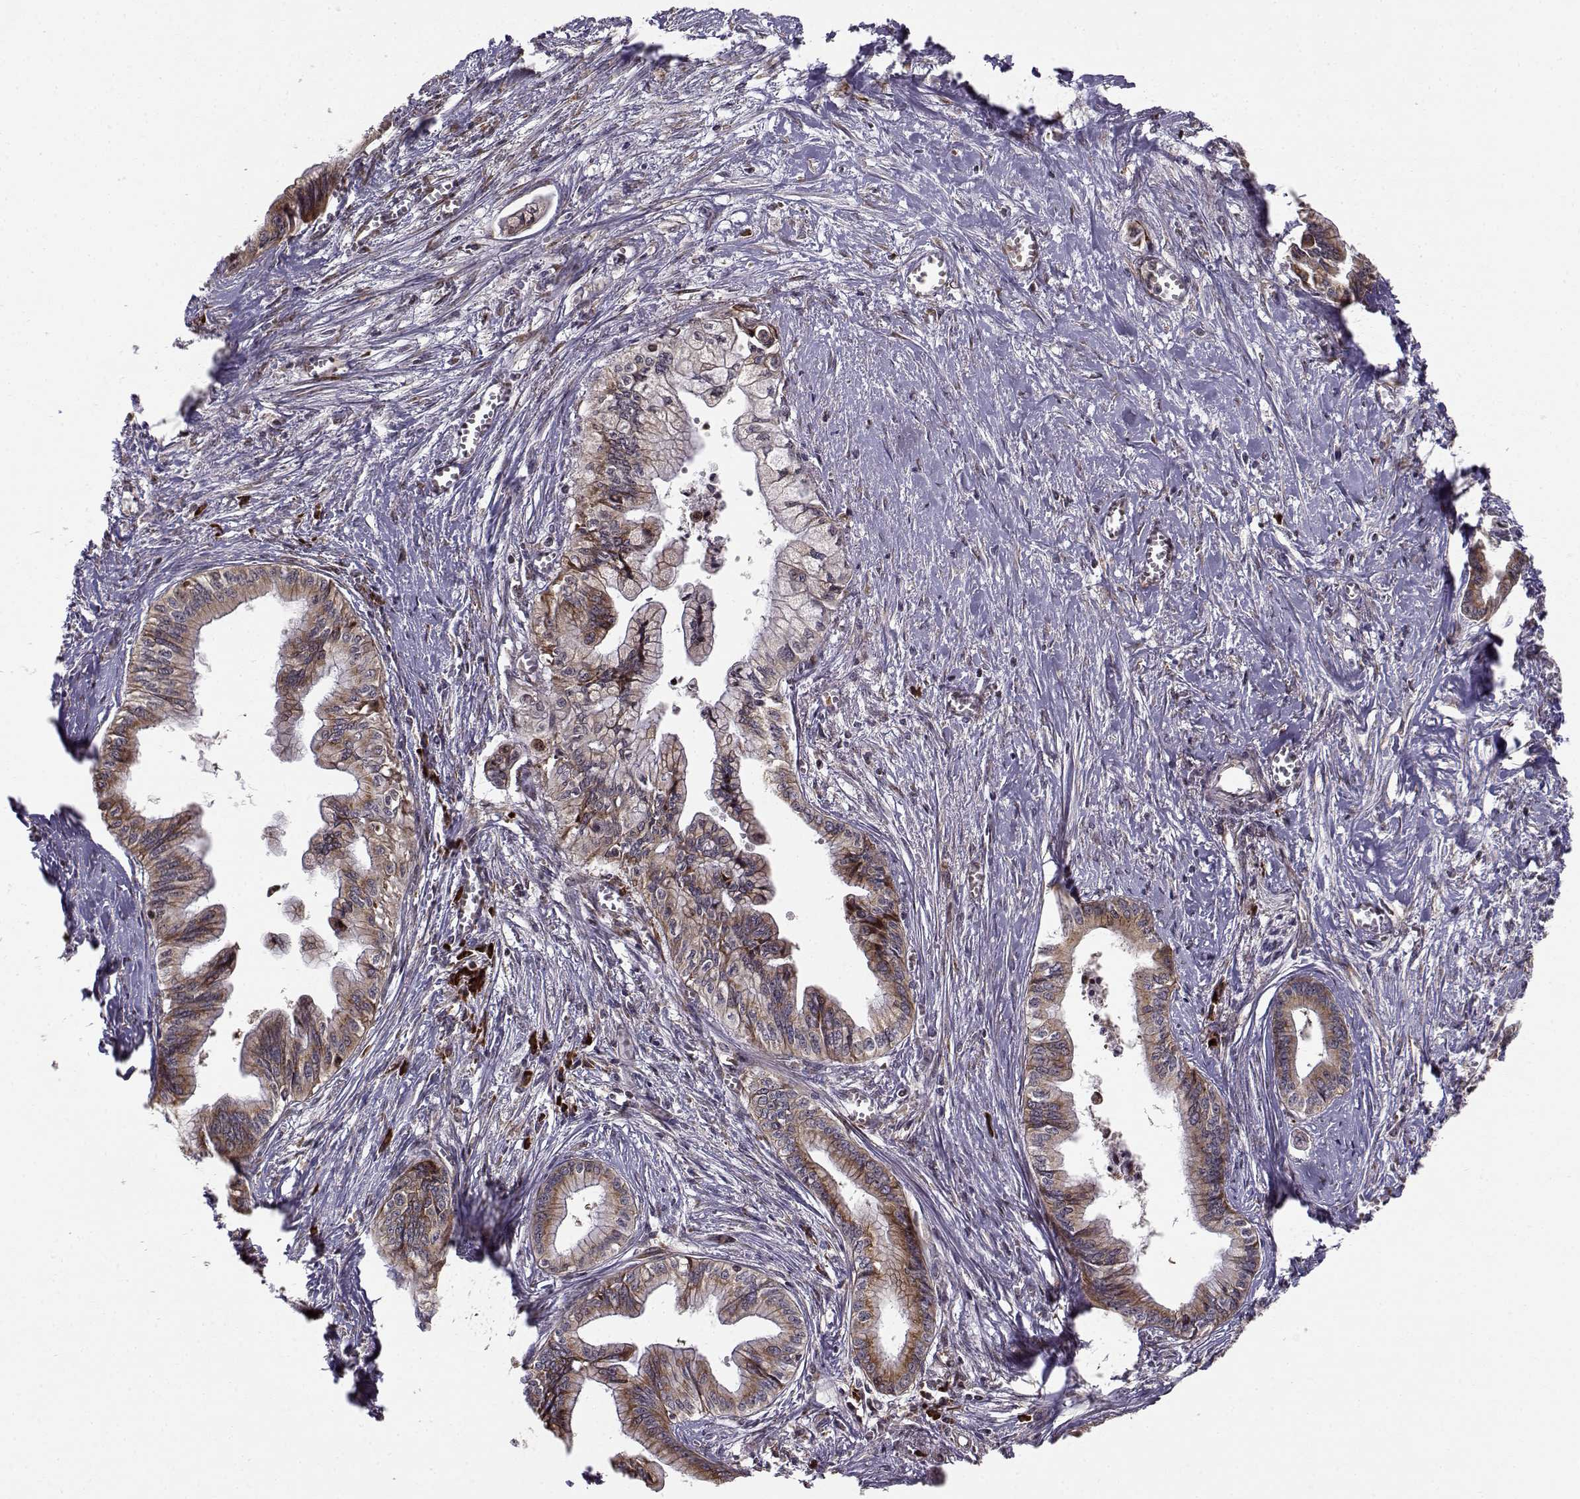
{"staining": {"intensity": "strong", "quantity": ">75%", "location": "cytoplasmic/membranous"}, "tissue": "pancreatic cancer", "cell_type": "Tumor cells", "image_type": "cancer", "snomed": [{"axis": "morphology", "description": "Adenocarcinoma, NOS"}, {"axis": "topography", "description": "Pancreas"}], "caption": "Immunohistochemical staining of pancreatic cancer shows high levels of strong cytoplasmic/membranous expression in about >75% of tumor cells. (DAB (3,3'-diaminobenzidine) = brown stain, brightfield microscopy at high magnification).", "gene": "RPL31", "patient": {"sex": "female", "age": 61}}